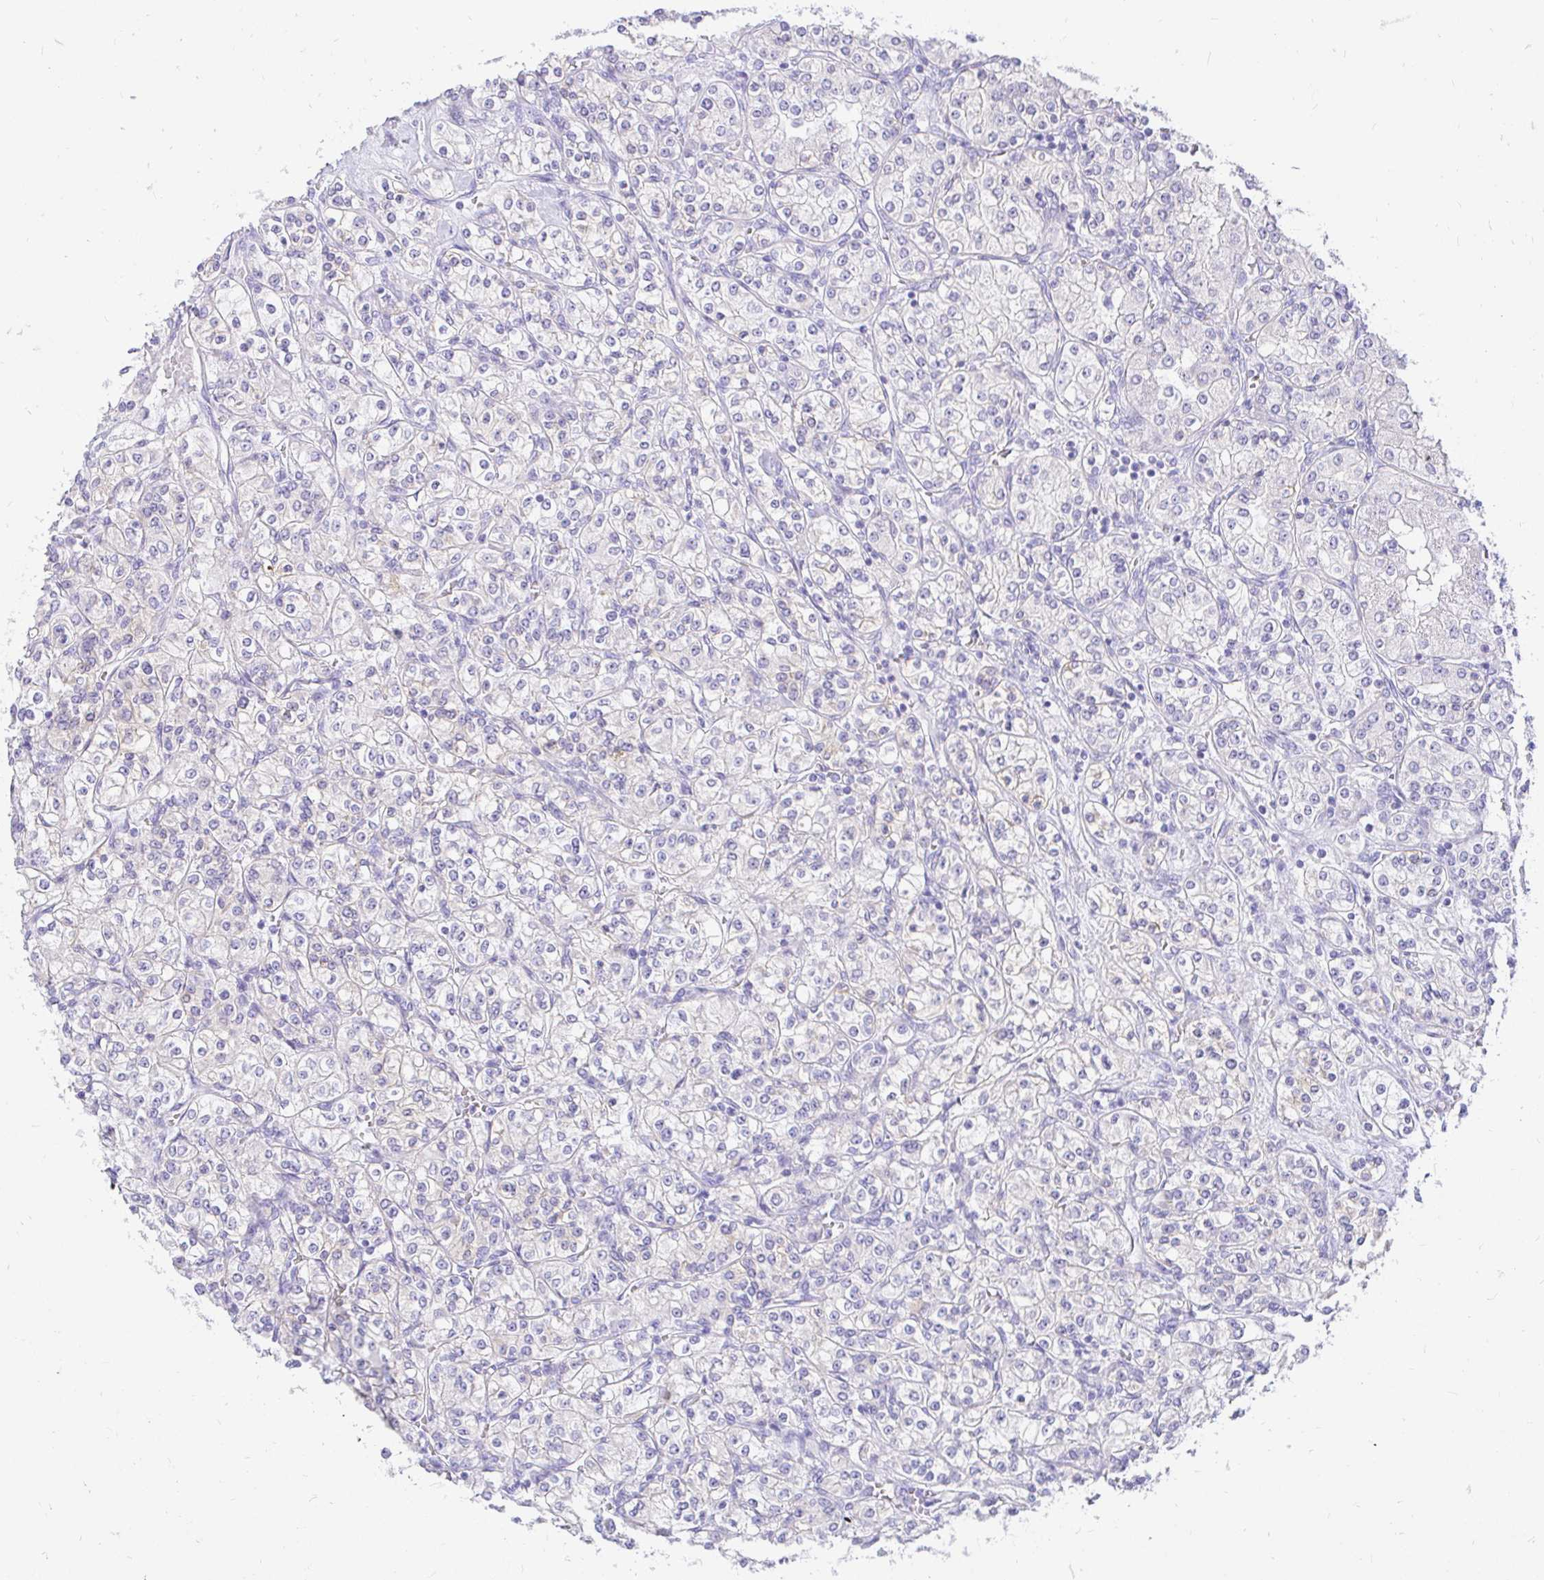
{"staining": {"intensity": "negative", "quantity": "none", "location": "none"}, "tissue": "renal cancer", "cell_type": "Tumor cells", "image_type": "cancer", "snomed": [{"axis": "morphology", "description": "Adenocarcinoma, NOS"}, {"axis": "topography", "description": "Kidney"}], "caption": "IHC image of neoplastic tissue: renal cancer stained with DAB (3,3'-diaminobenzidine) displays no significant protein positivity in tumor cells.", "gene": "FATE1", "patient": {"sex": "male", "age": 77}}